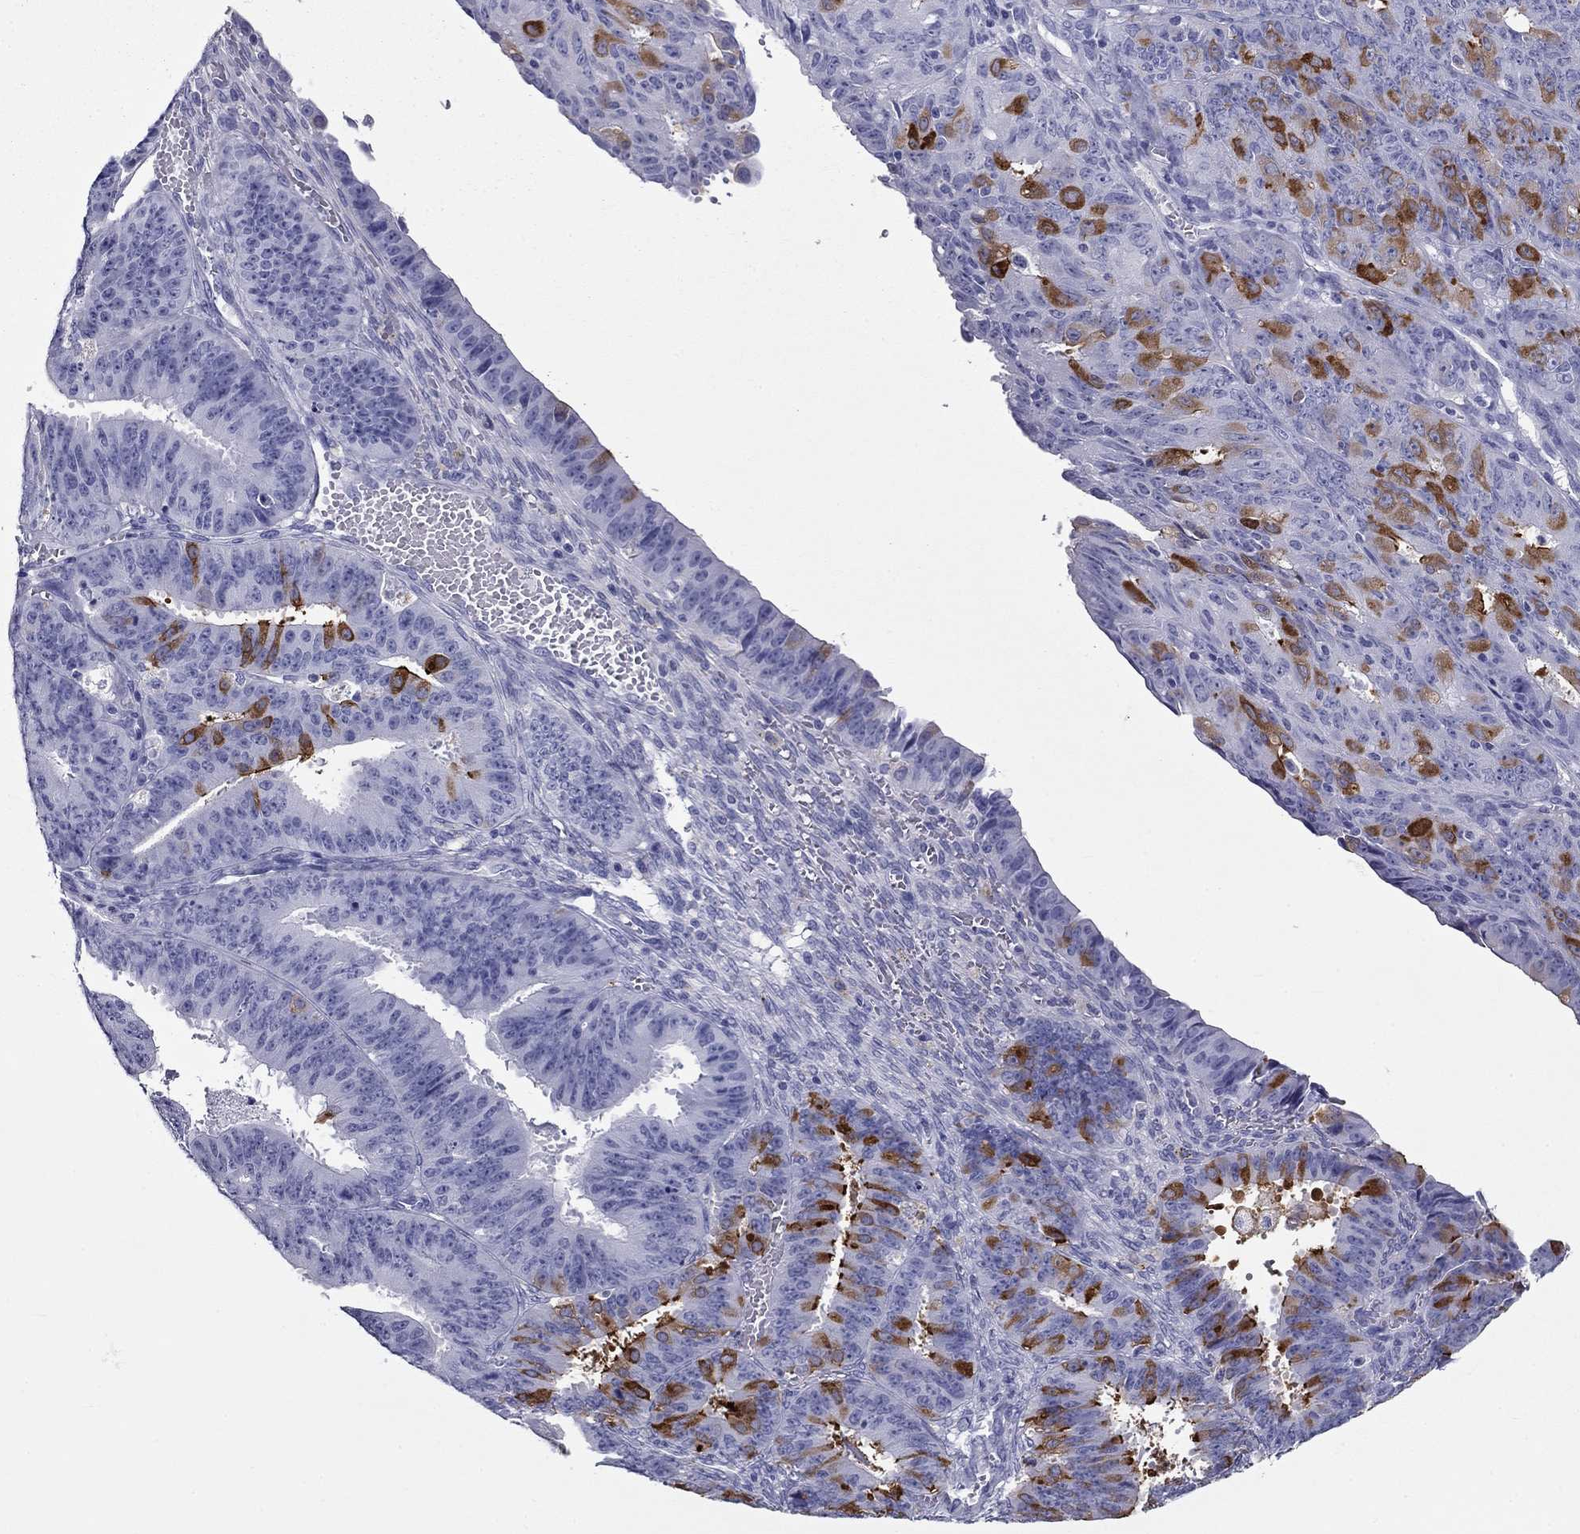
{"staining": {"intensity": "strong", "quantity": "<25%", "location": "cytoplasmic/membranous"}, "tissue": "ovarian cancer", "cell_type": "Tumor cells", "image_type": "cancer", "snomed": [{"axis": "morphology", "description": "Carcinoma, endometroid"}, {"axis": "topography", "description": "Ovary"}], "caption": "A brown stain highlights strong cytoplasmic/membranous staining of a protein in ovarian cancer (endometroid carcinoma) tumor cells.", "gene": "DNALI1", "patient": {"sex": "female", "age": 42}}